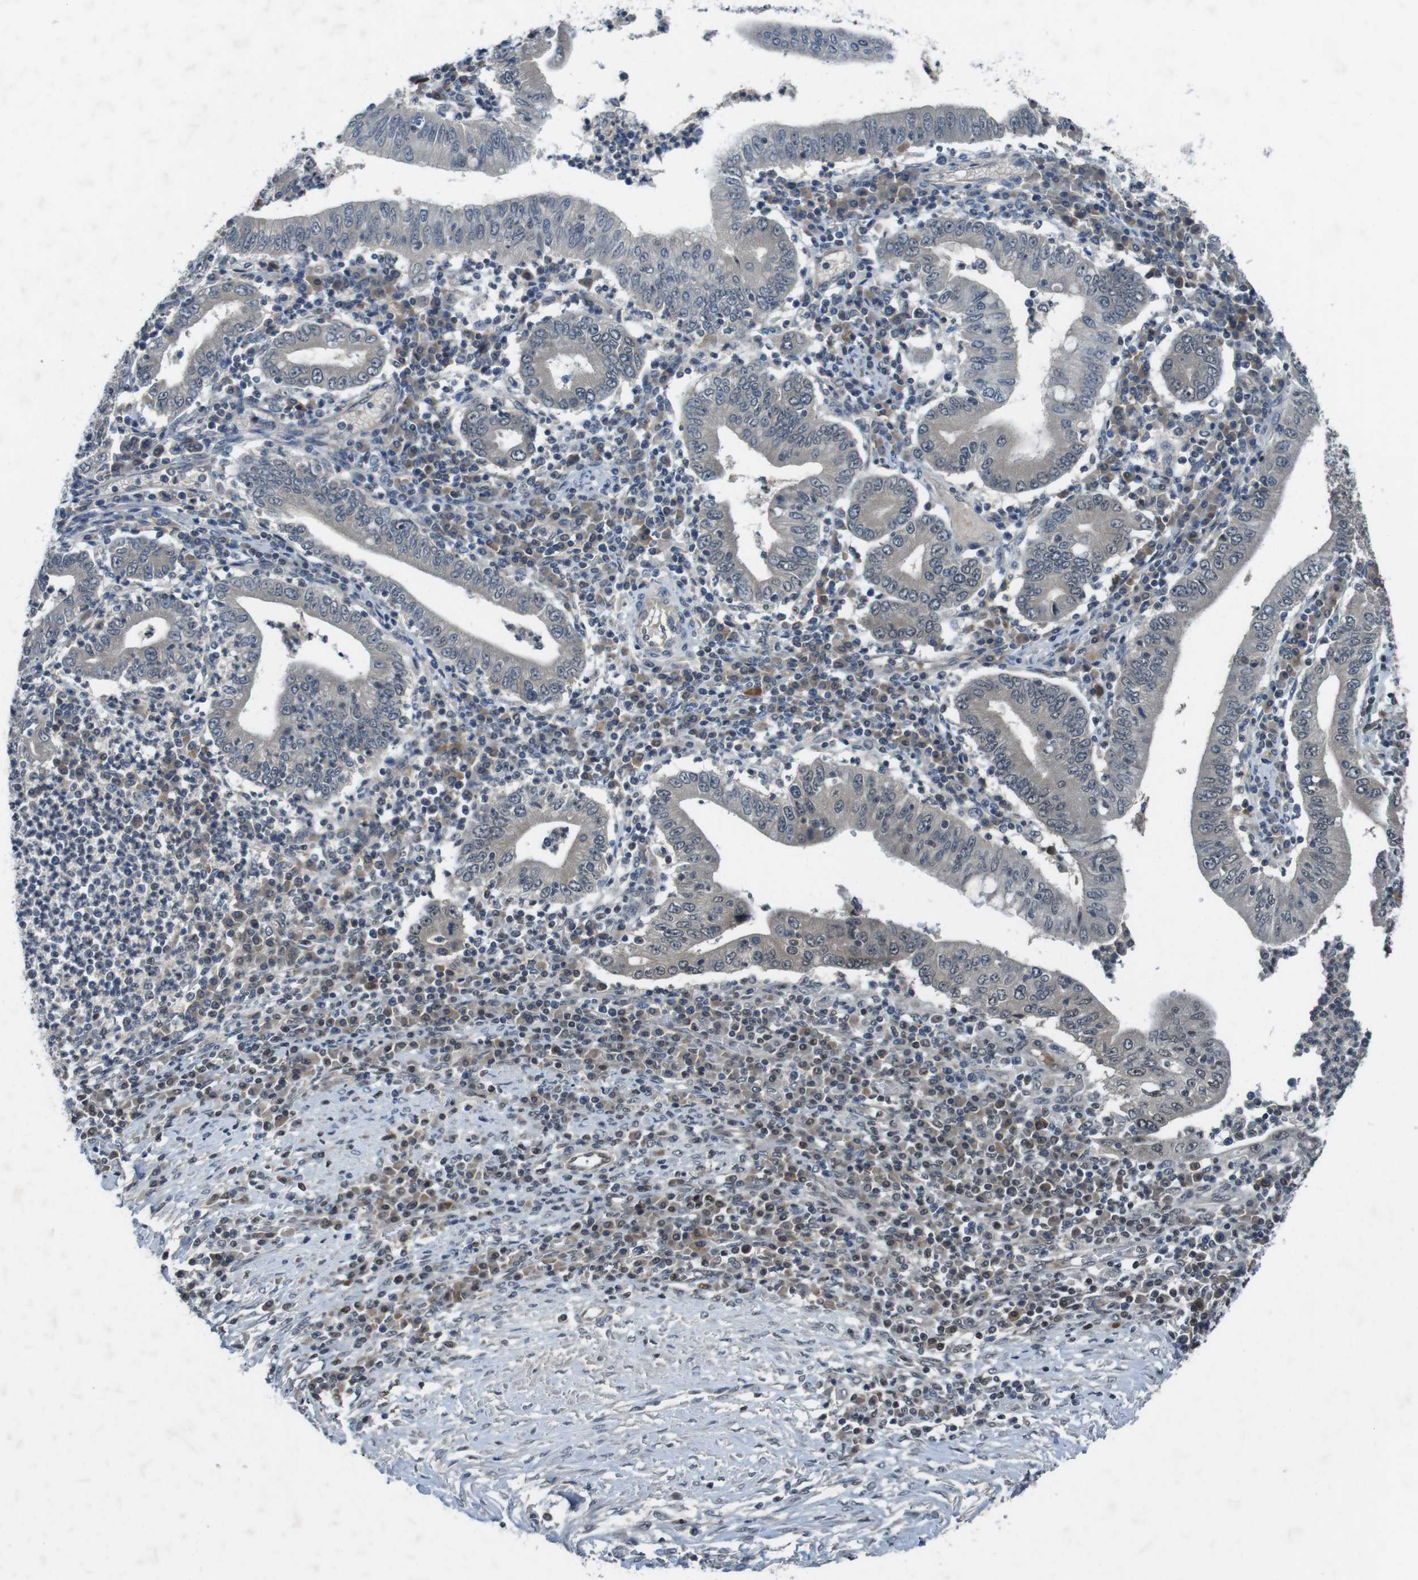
{"staining": {"intensity": "negative", "quantity": "none", "location": "none"}, "tissue": "stomach cancer", "cell_type": "Tumor cells", "image_type": "cancer", "snomed": [{"axis": "morphology", "description": "Normal tissue, NOS"}, {"axis": "morphology", "description": "Adenocarcinoma, NOS"}, {"axis": "topography", "description": "Esophagus"}, {"axis": "topography", "description": "Stomach, upper"}, {"axis": "topography", "description": "Peripheral nerve tissue"}], "caption": "Immunohistochemical staining of human stomach cancer shows no significant staining in tumor cells.", "gene": "MAPKAPK5", "patient": {"sex": "male", "age": 62}}